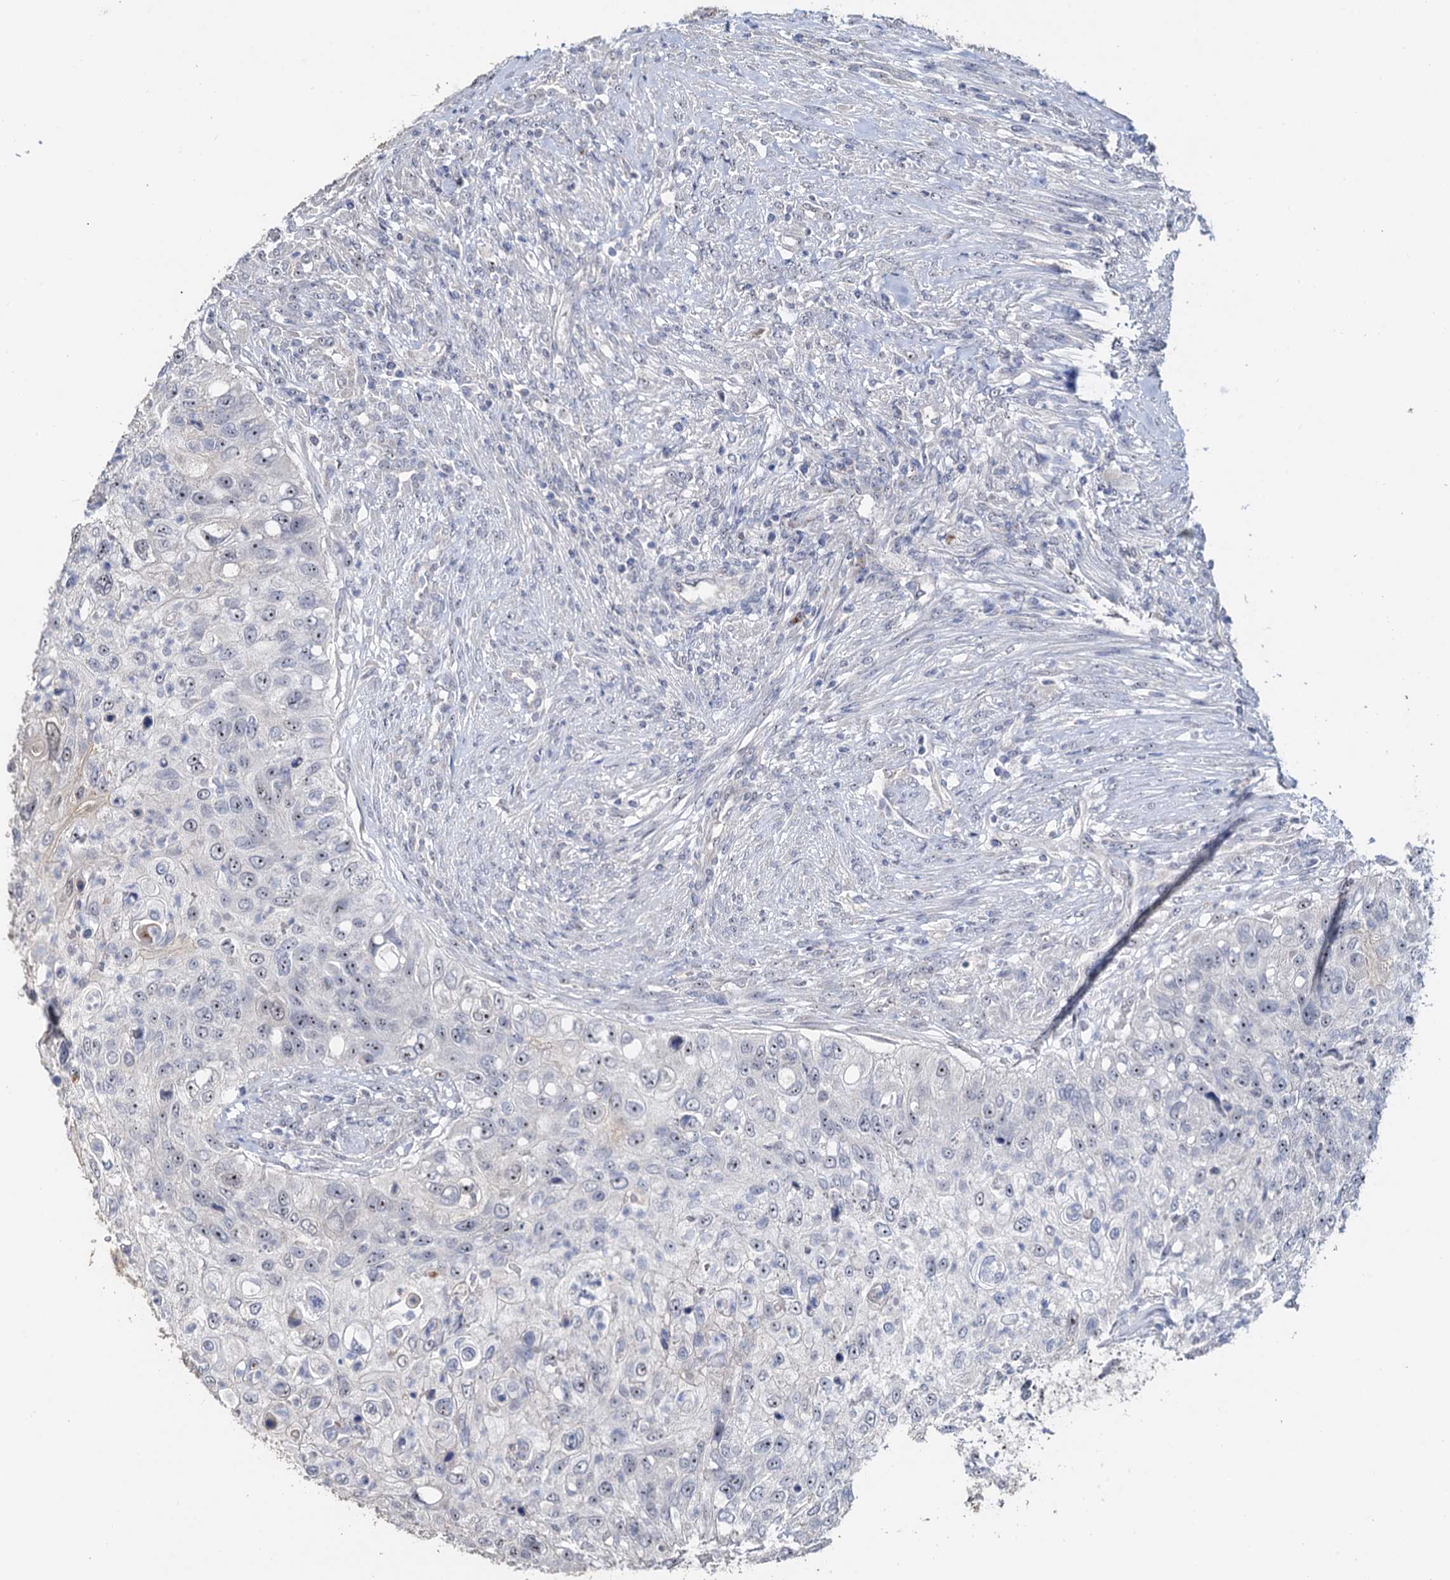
{"staining": {"intensity": "weak", "quantity": "<25%", "location": "nuclear"}, "tissue": "urothelial cancer", "cell_type": "Tumor cells", "image_type": "cancer", "snomed": [{"axis": "morphology", "description": "Urothelial carcinoma, High grade"}, {"axis": "topography", "description": "Urinary bladder"}], "caption": "Micrograph shows no protein positivity in tumor cells of high-grade urothelial carcinoma tissue.", "gene": "C2CD3", "patient": {"sex": "female", "age": 60}}